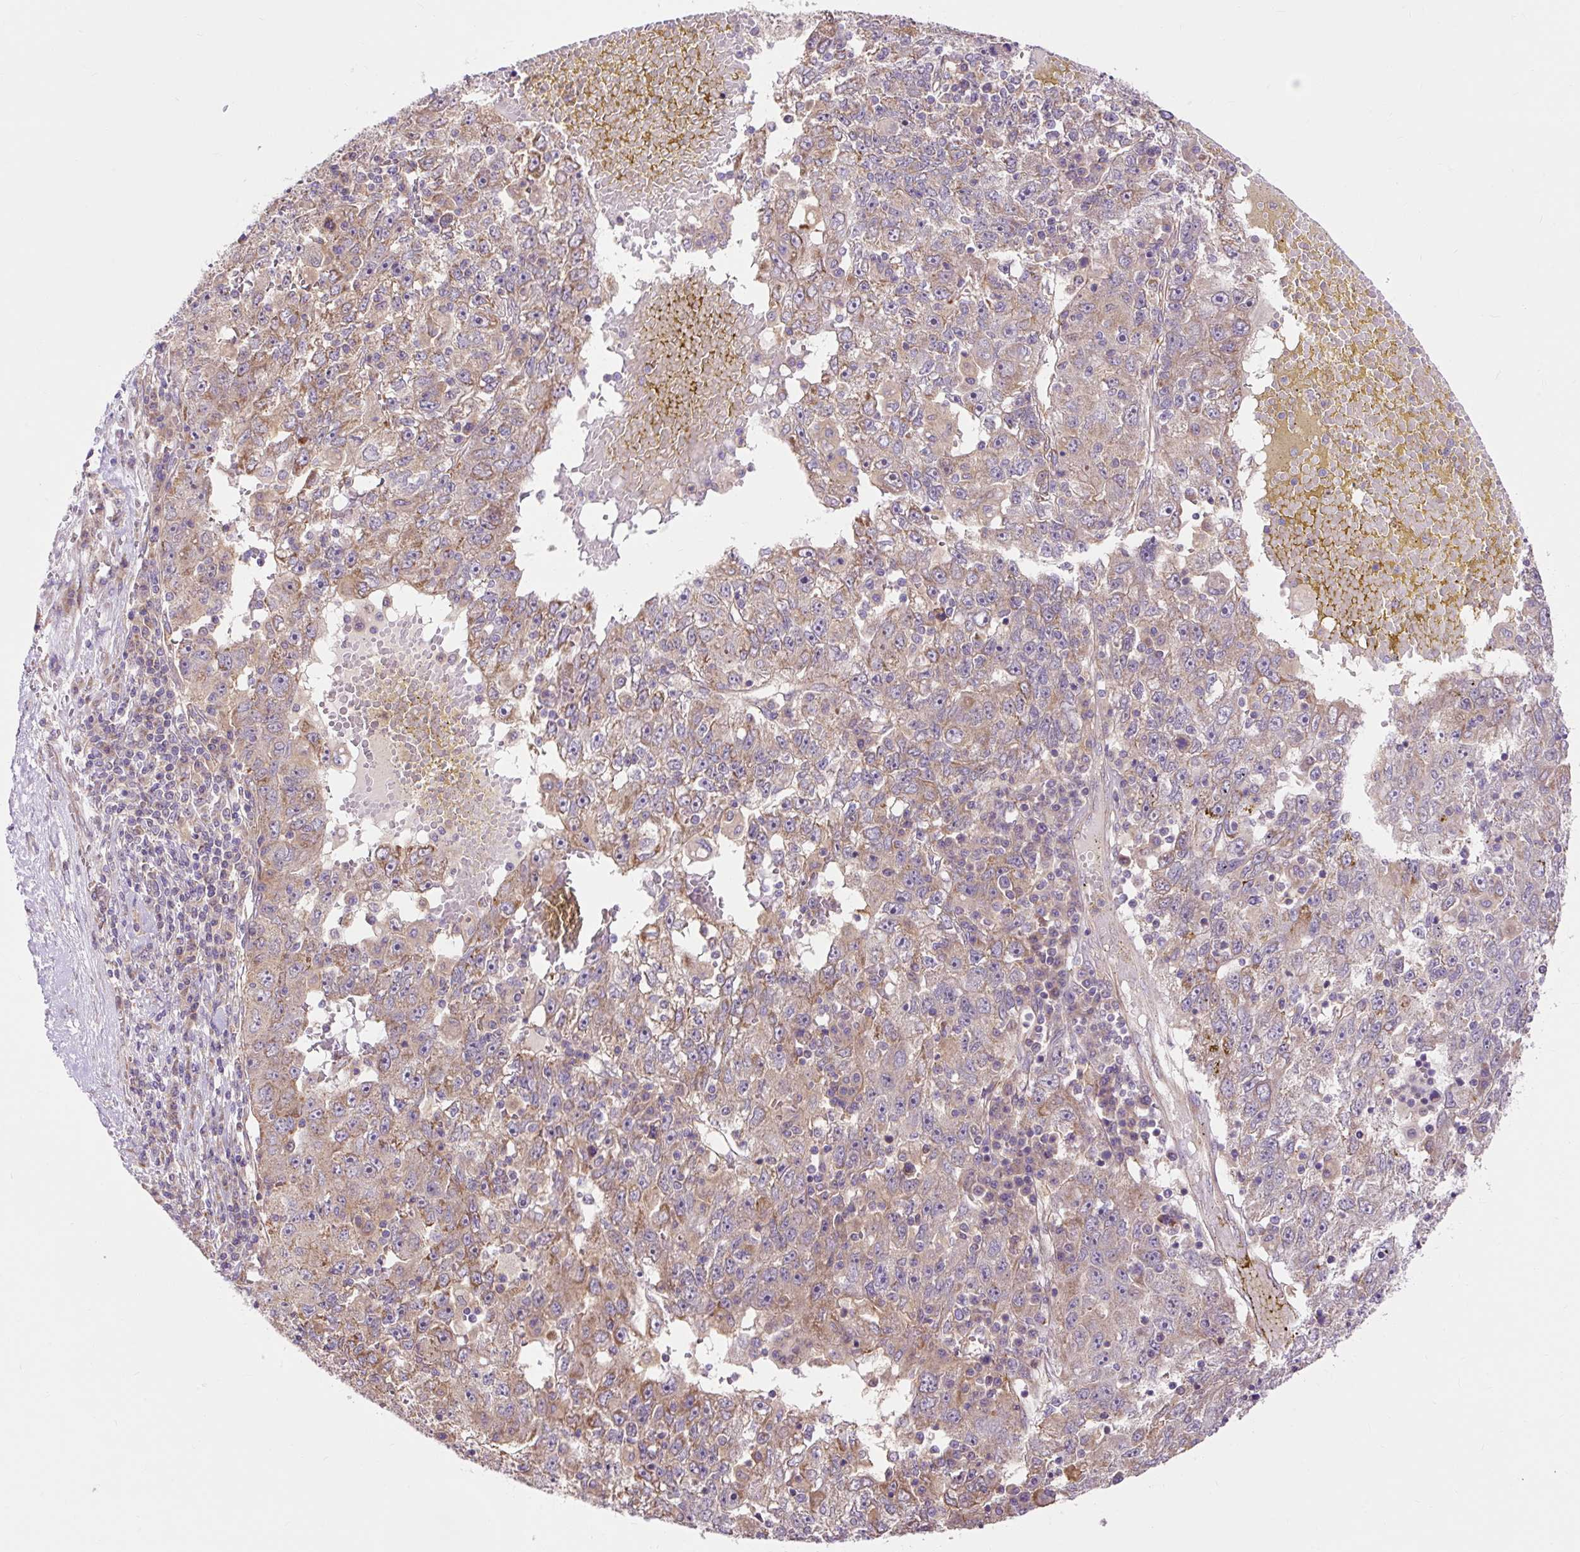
{"staining": {"intensity": "weak", "quantity": ">75%", "location": "cytoplasmic/membranous"}, "tissue": "liver cancer", "cell_type": "Tumor cells", "image_type": "cancer", "snomed": [{"axis": "morphology", "description": "Carcinoma, Hepatocellular, NOS"}, {"axis": "topography", "description": "Liver"}], "caption": "Protein staining of hepatocellular carcinoma (liver) tissue exhibits weak cytoplasmic/membranous expression in approximately >75% of tumor cells.", "gene": "TRIAP1", "patient": {"sex": "male", "age": 49}}